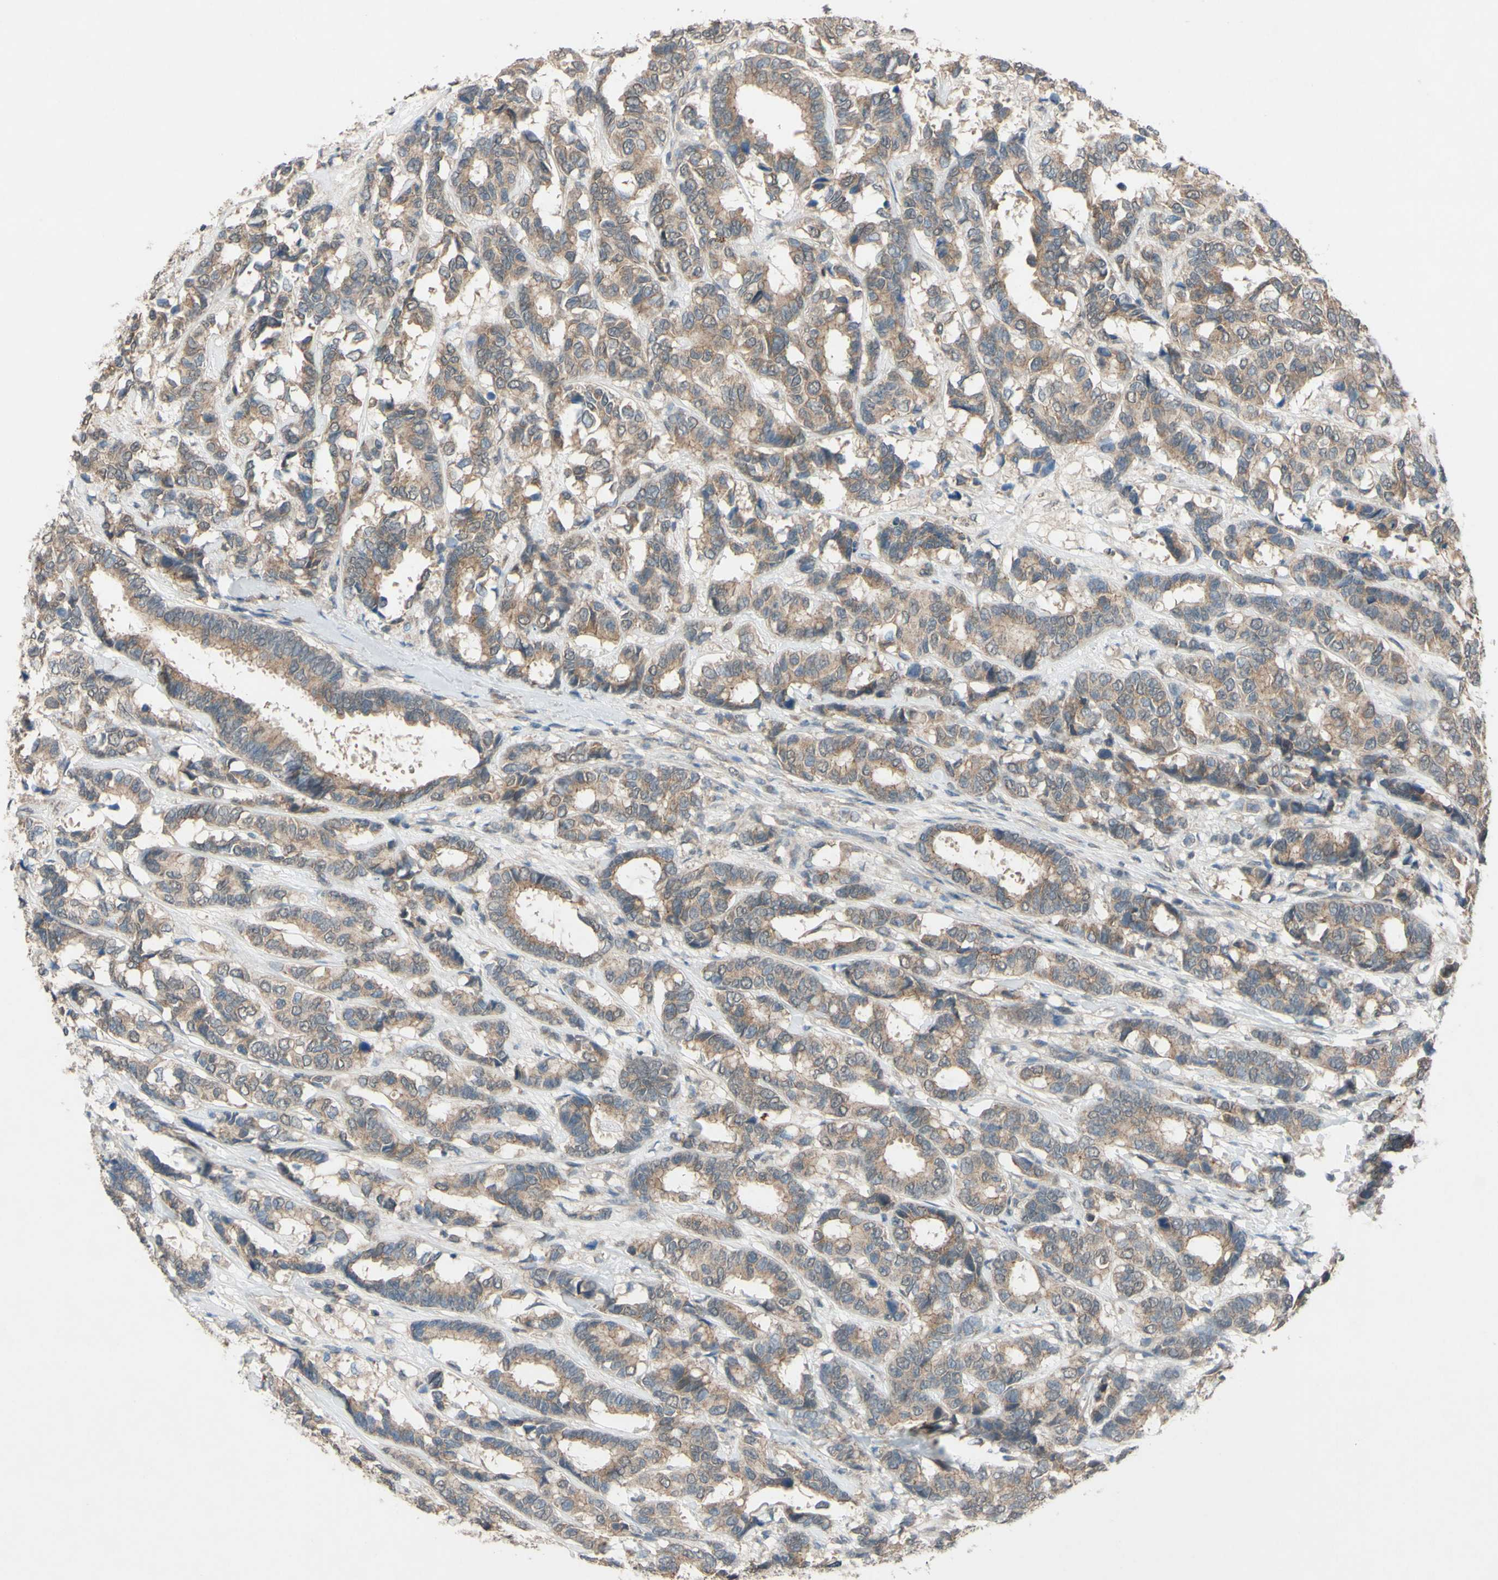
{"staining": {"intensity": "moderate", "quantity": ">75%", "location": "cytoplasmic/membranous"}, "tissue": "breast cancer", "cell_type": "Tumor cells", "image_type": "cancer", "snomed": [{"axis": "morphology", "description": "Duct carcinoma"}, {"axis": "topography", "description": "Breast"}], "caption": "Immunohistochemical staining of human breast cancer (invasive ductal carcinoma) reveals medium levels of moderate cytoplasmic/membranous protein positivity in approximately >75% of tumor cells. The protein of interest is stained brown, and the nuclei are stained in blue (DAB (3,3'-diaminobenzidine) IHC with brightfield microscopy, high magnification).", "gene": "CDCP1", "patient": {"sex": "female", "age": 87}}